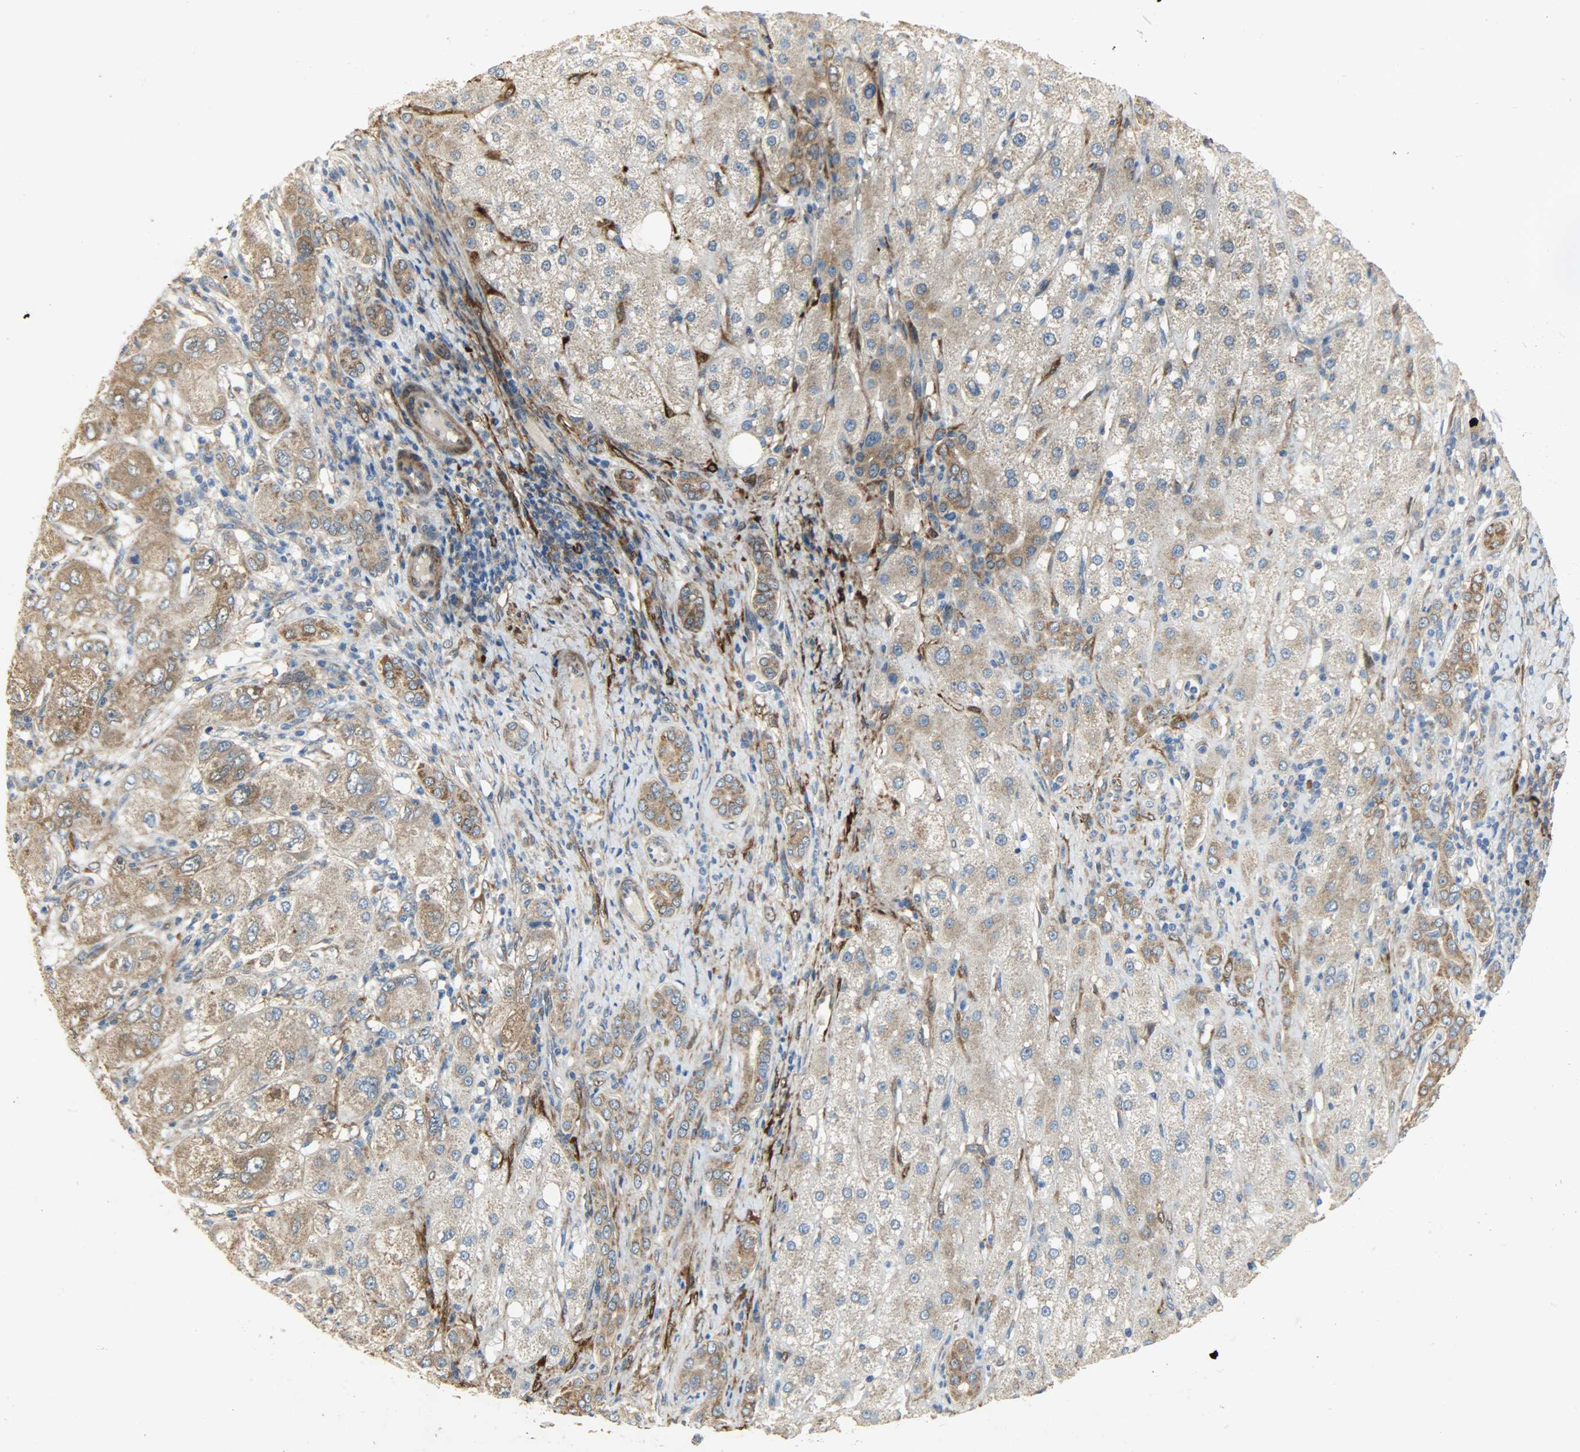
{"staining": {"intensity": "strong", "quantity": ">75%", "location": "cytoplasmic/membranous"}, "tissue": "liver cancer", "cell_type": "Tumor cells", "image_type": "cancer", "snomed": [{"axis": "morphology", "description": "Carcinoma, Hepatocellular, NOS"}, {"axis": "topography", "description": "Liver"}], "caption": "A photomicrograph of human liver hepatocellular carcinoma stained for a protein demonstrates strong cytoplasmic/membranous brown staining in tumor cells.", "gene": "C1orf198", "patient": {"sex": "male", "age": 80}}